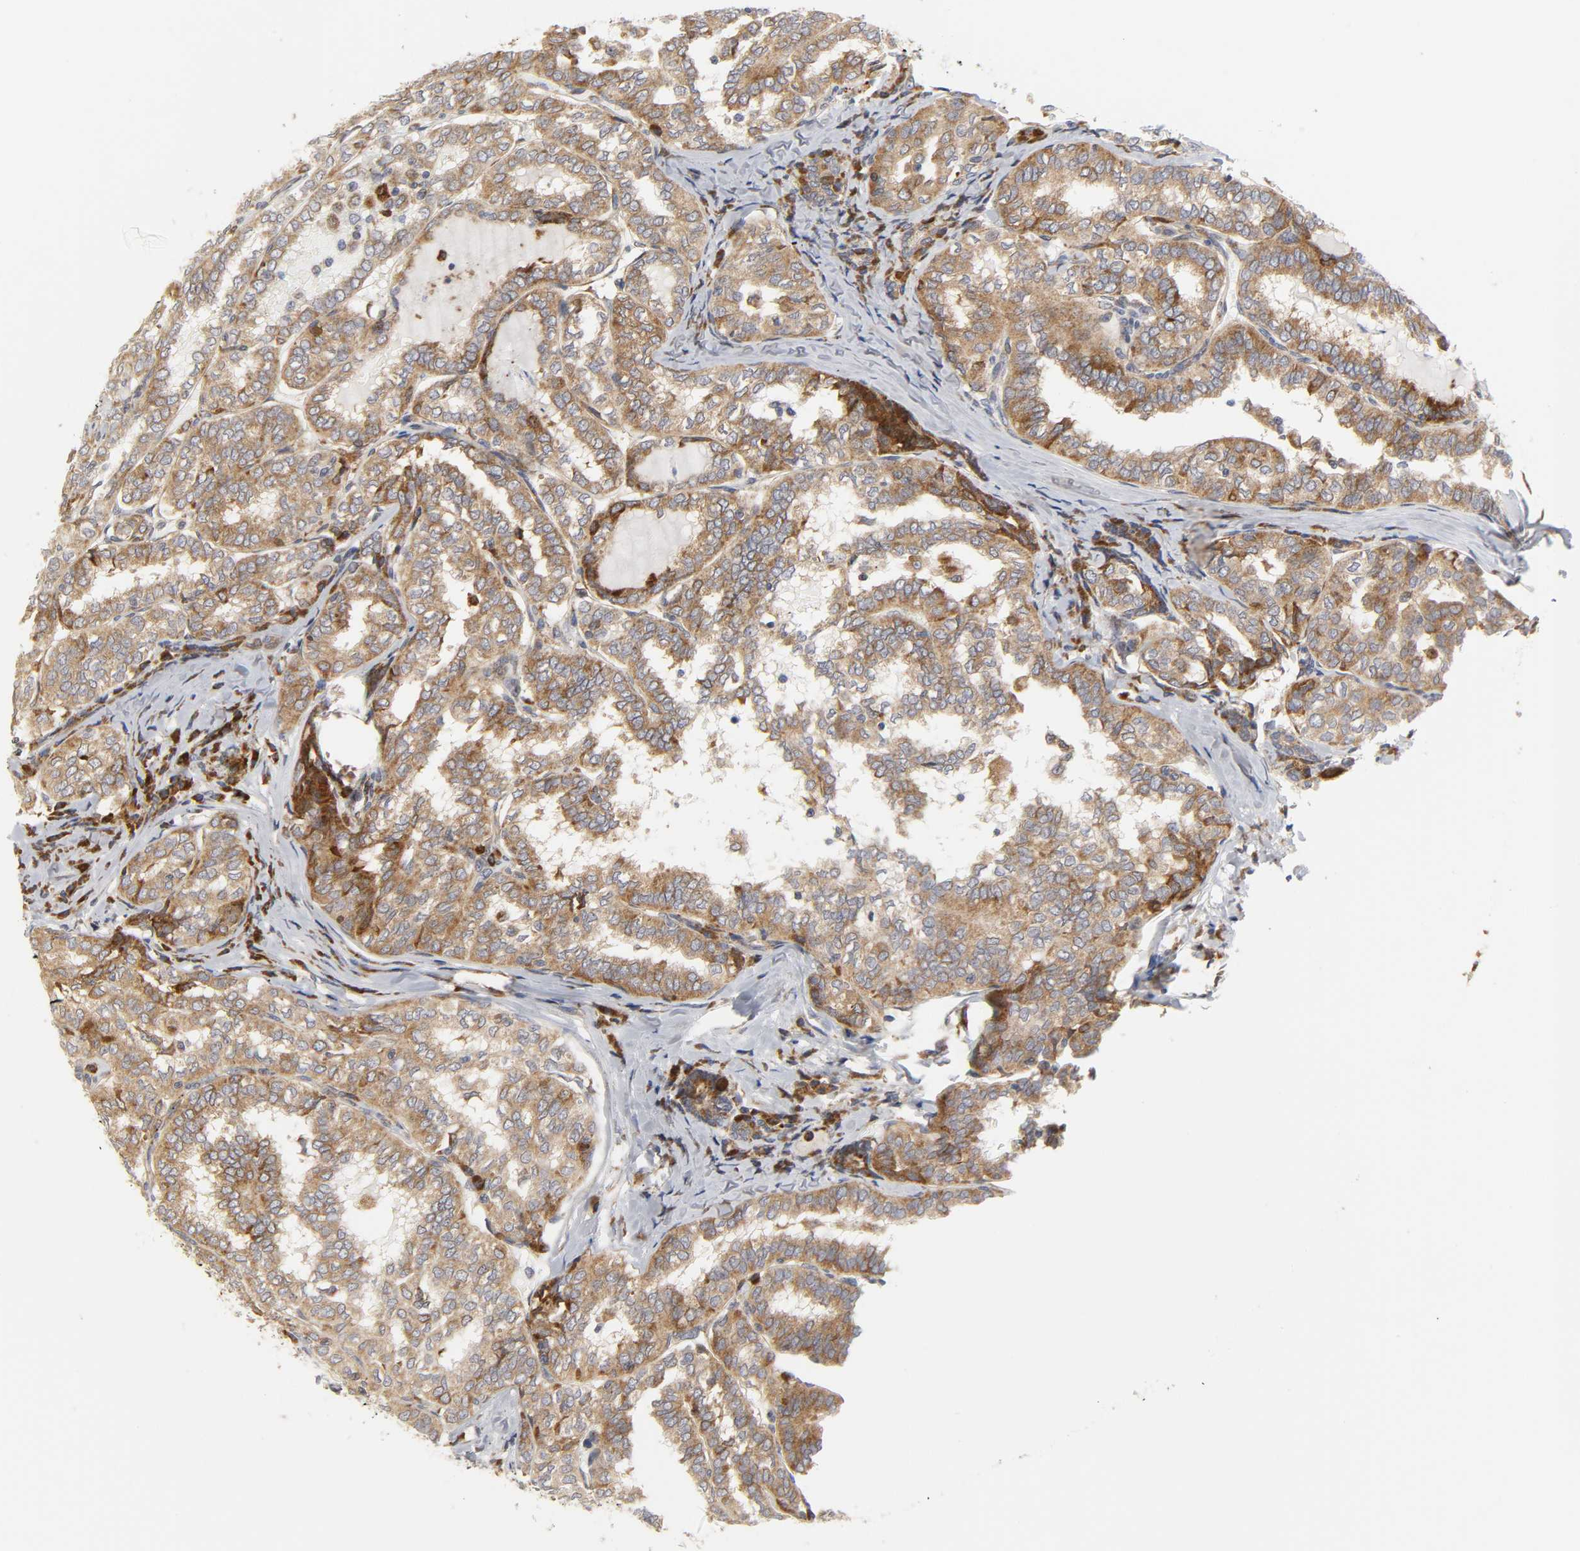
{"staining": {"intensity": "moderate", "quantity": ">75%", "location": "cytoplasmic/membranous"}, "tissue": "thyroid cancer", "cell_type": "Tumor cells", "image_type": "cancer", "snomed": [{"axis": "morphology", "description": "Papillary adenocarcinoma, NOS"}, {"axis": "topography", "description": "Thyroid gland"}], "caption": "A photomicrograph of thyroid papillary adenocarcinoma stained for a protein shows moderate cytoplasmic/membranous brown staining in tumor cells.", "gene": "BAX", "patient": {"sex": "female", "age": 30}}